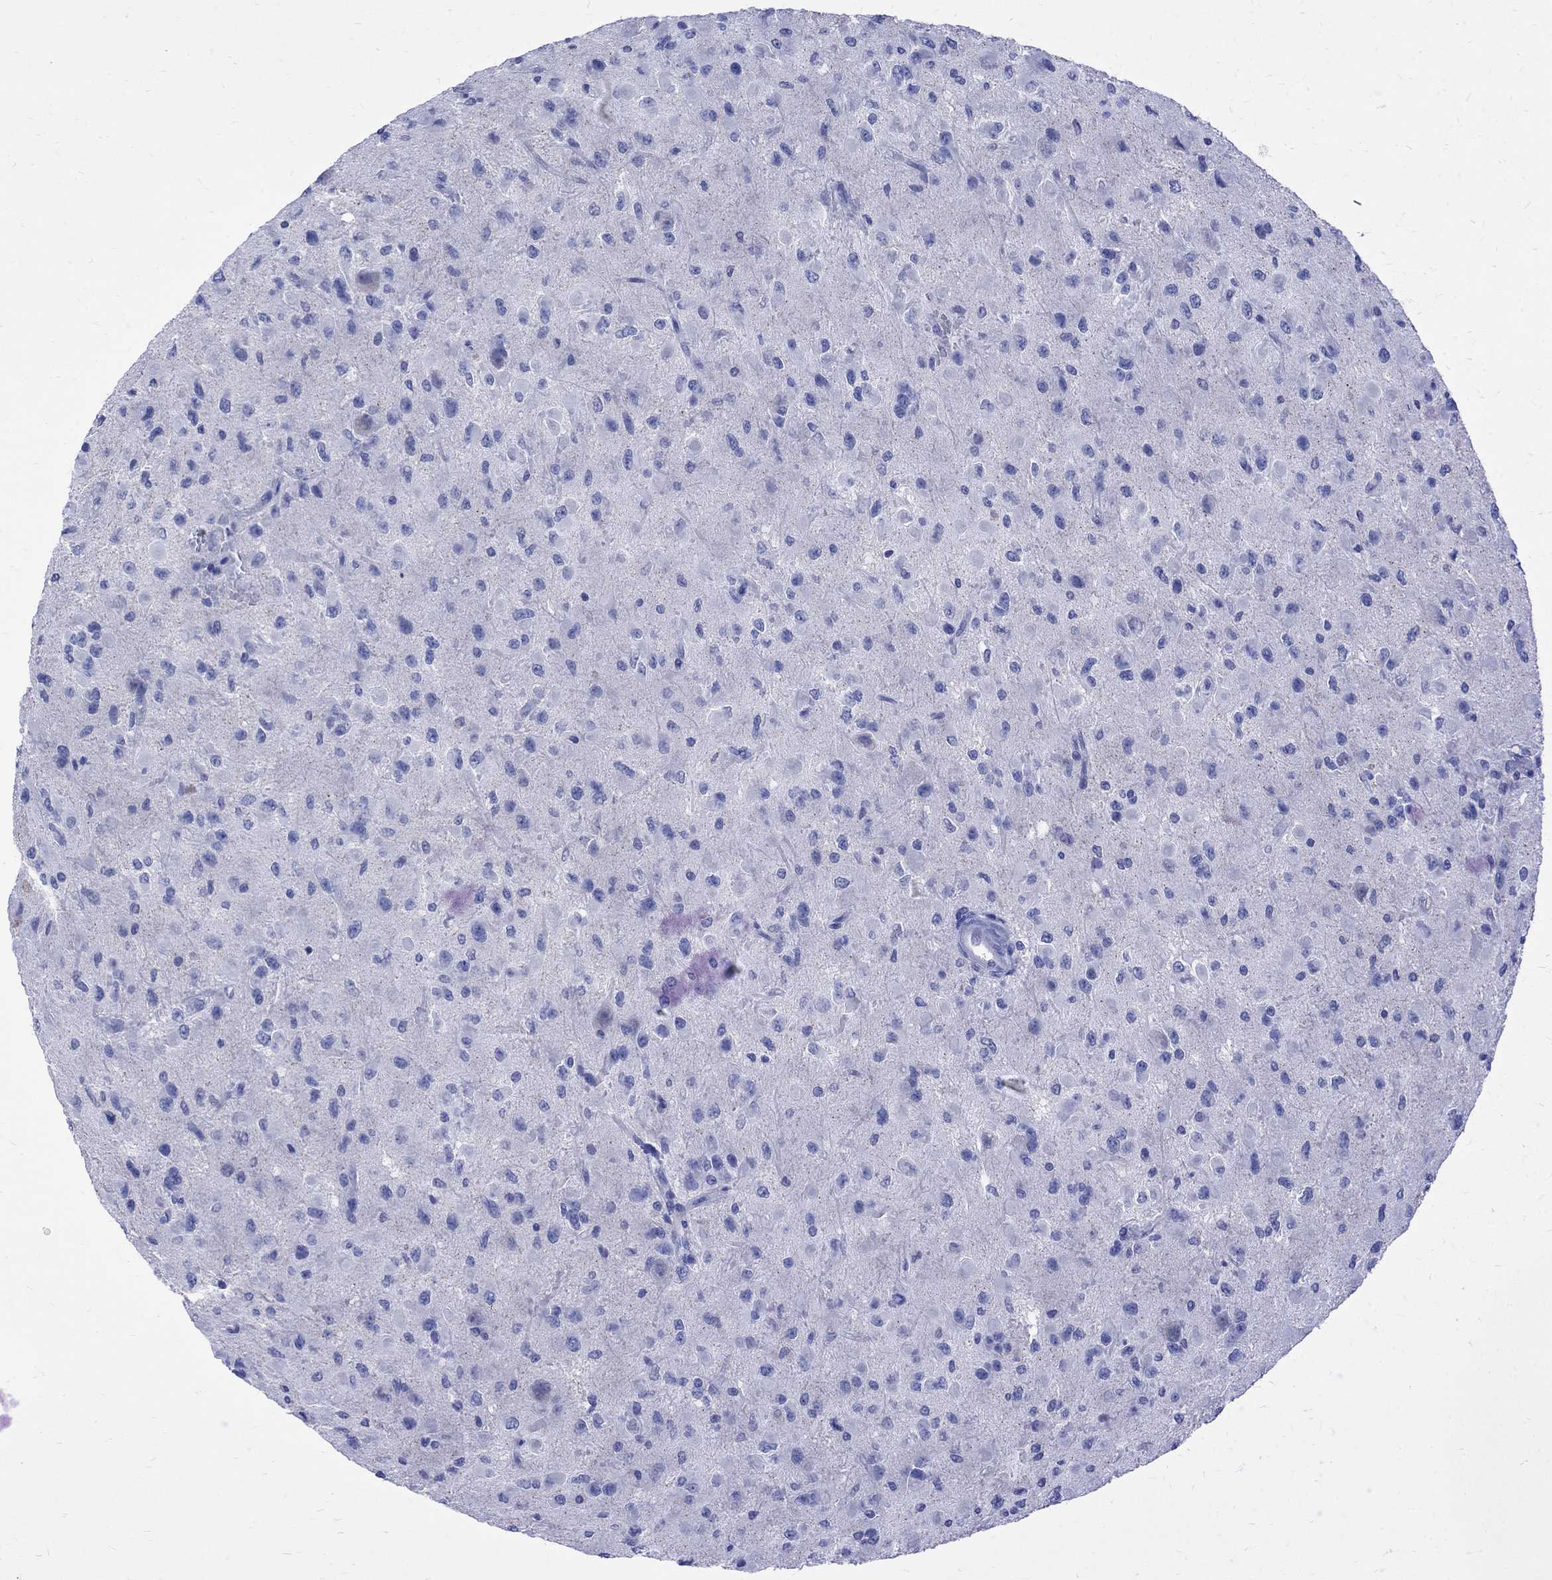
{"staining": {"intensity": "negative", "quantity": "none", "location": "none"}, "tissue": "glioma", "cell_type": "Tumor cells", "image_type": "cancer", "snomed": [{"axis": "morphology", "description": "Glioma, malignant, High grade"}, {"axis": "topography", "description": "Cerebral cortex"}], "caption": "Immunohistochemistry image of neoplastic tissue: human malignant high-grade glioma stained with DAB reveals no significant protein positivity in tumor cells.", "gene": "MAGEB6", "patient": {"sex": "male", "age": 35}}